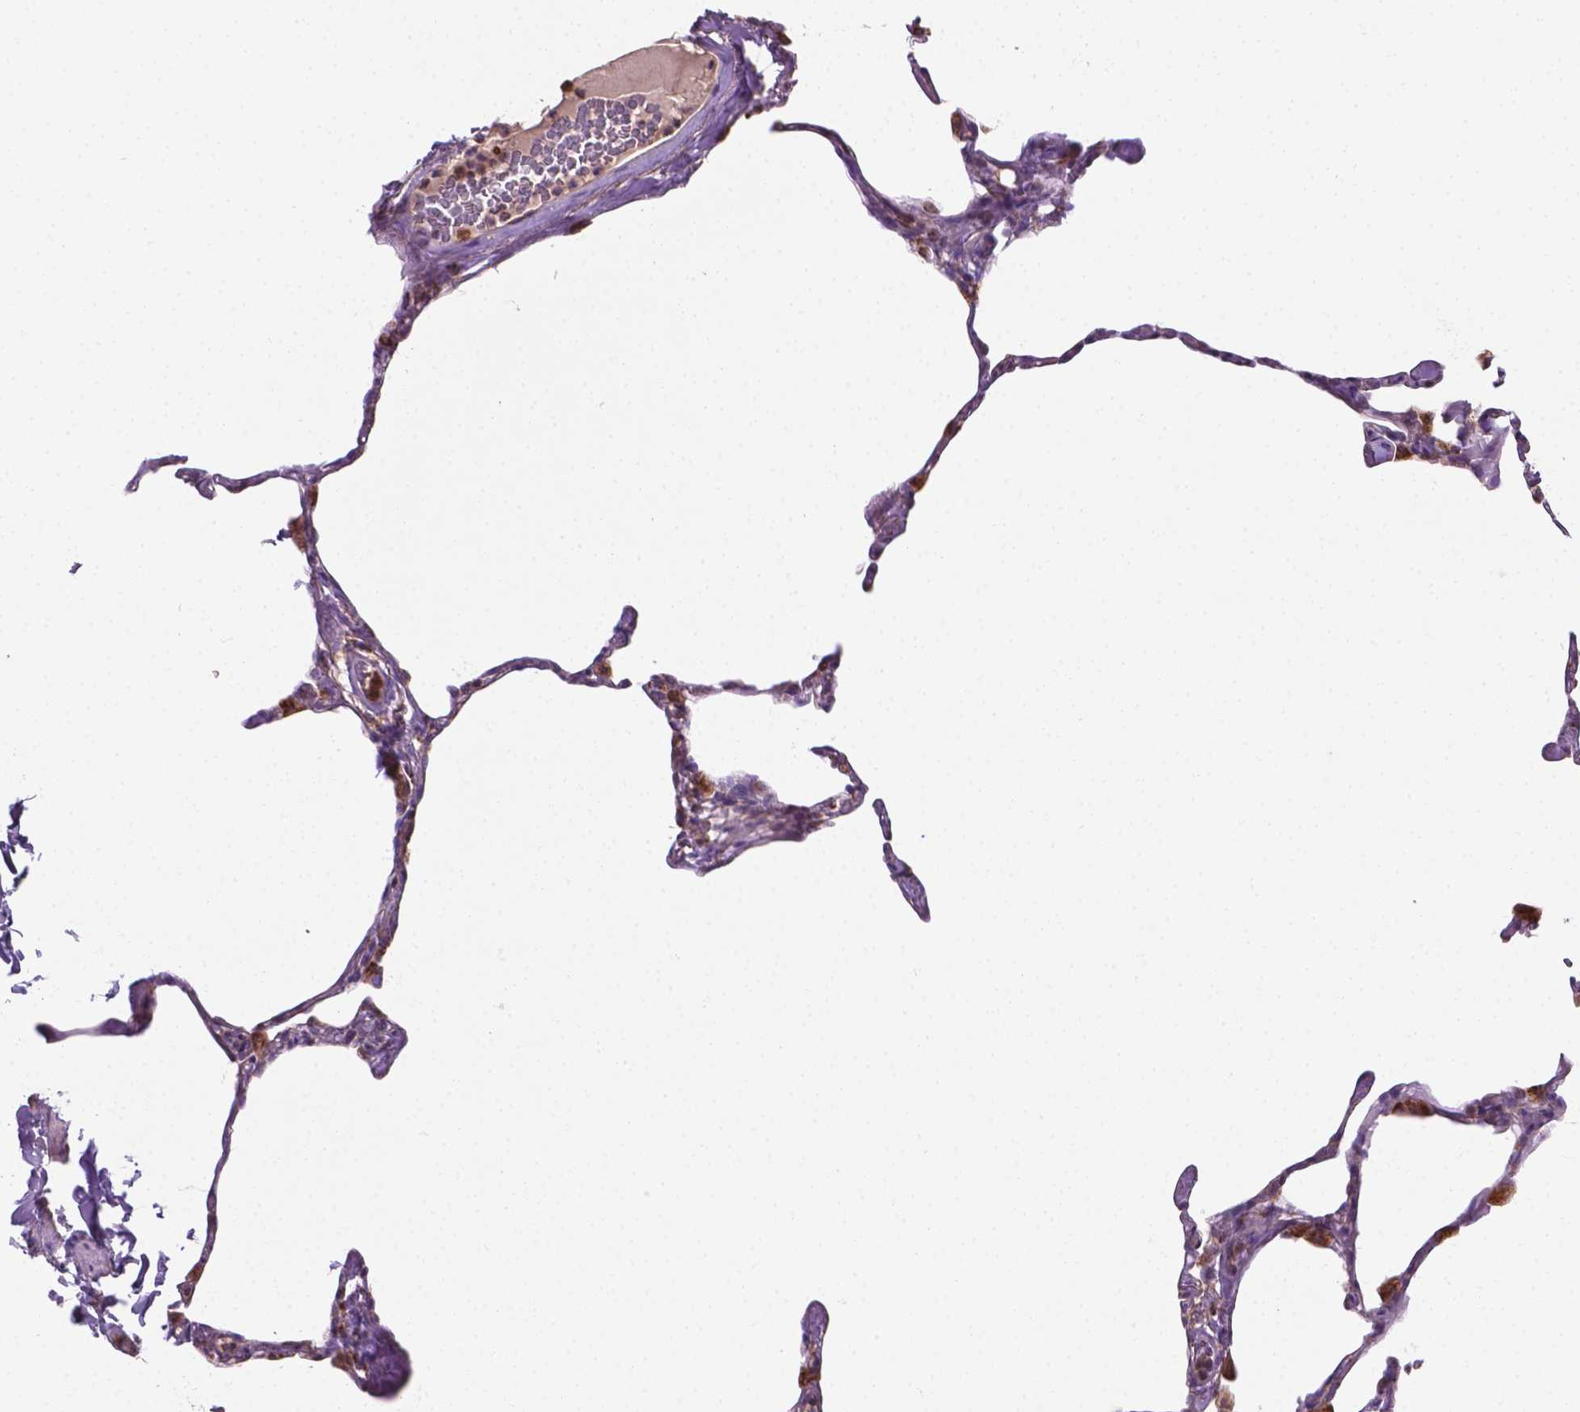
{"staining": {"intensity": "moderate", "quantity": ">75%", "location": "cytoplasmic/membranous"}, "tissue": "lung", "cell_type": "Alveolar cells", "image_type": "normal", "snomed": [{"axis": "morphology", "description": "Normal tissue, NOS"}, {"axis": "topography", "description": "Lung"}], "caption": "A medium amount of moderate cytoplasmic/membranous staining is seen in about >75% of alveolar cells in benign lung.", "gene": "PIBF1", "patient": {"sex": "male", "age": 65}}